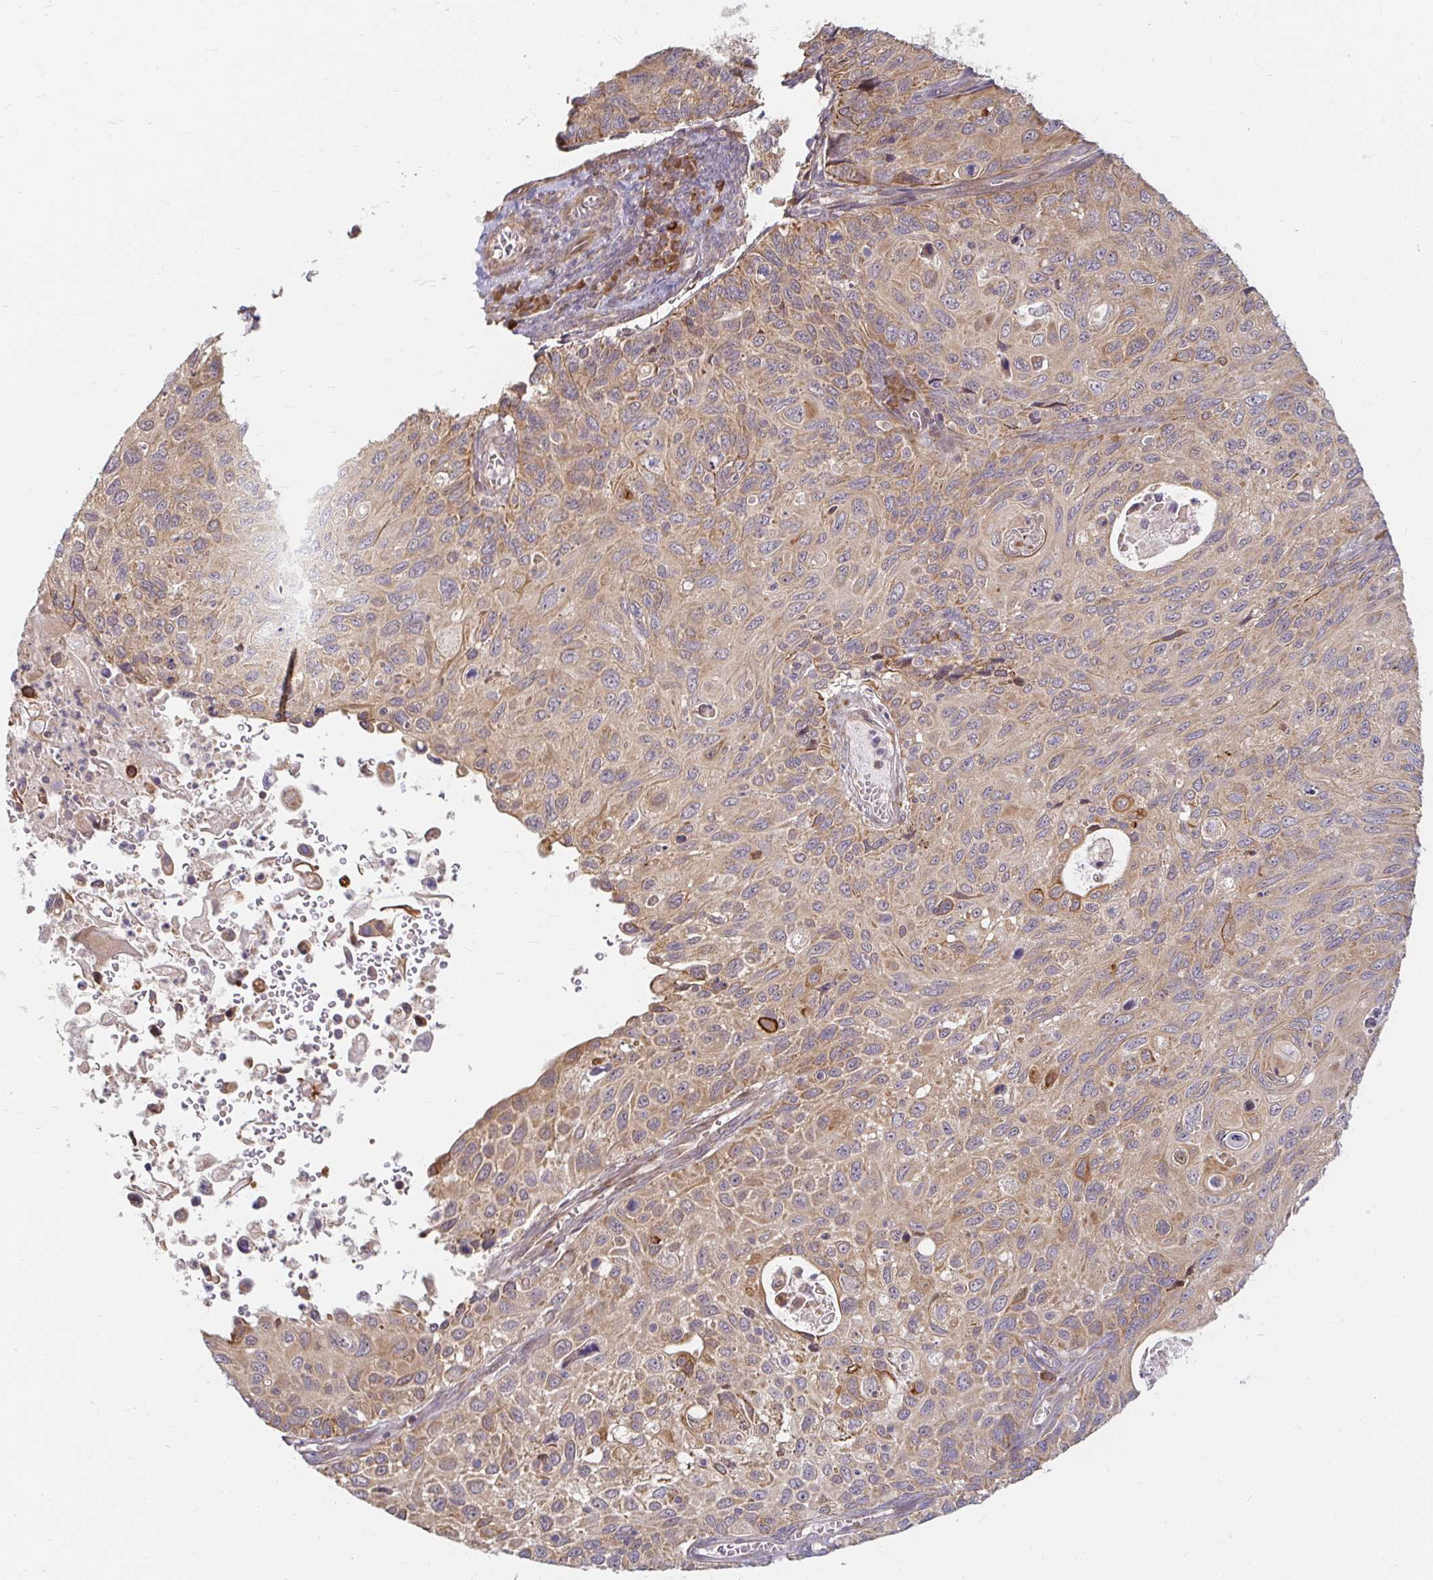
{"staining": {"intensity": "weak", "quantity": "25%-75%", "location": "cytoplasmic/membranous"}, "tissue": "cervical cancer", "cell_type": "Tumor cells", "image_type": "cancer", "snomed": [{"axis": "morphology", "description": "Squamous cell carcinoma, NOS"}, {"axis": "topography", "description": "Cervix"}], "caption": "Immunohistochemical staining of squamous cell carcinoma (cervical) shows low levels of weak cytoplasmic/membranous protein staining in about 25%-75% of tumor cells.", "gene": "CAST", "patient": {"sex": "female", "age": 70}}